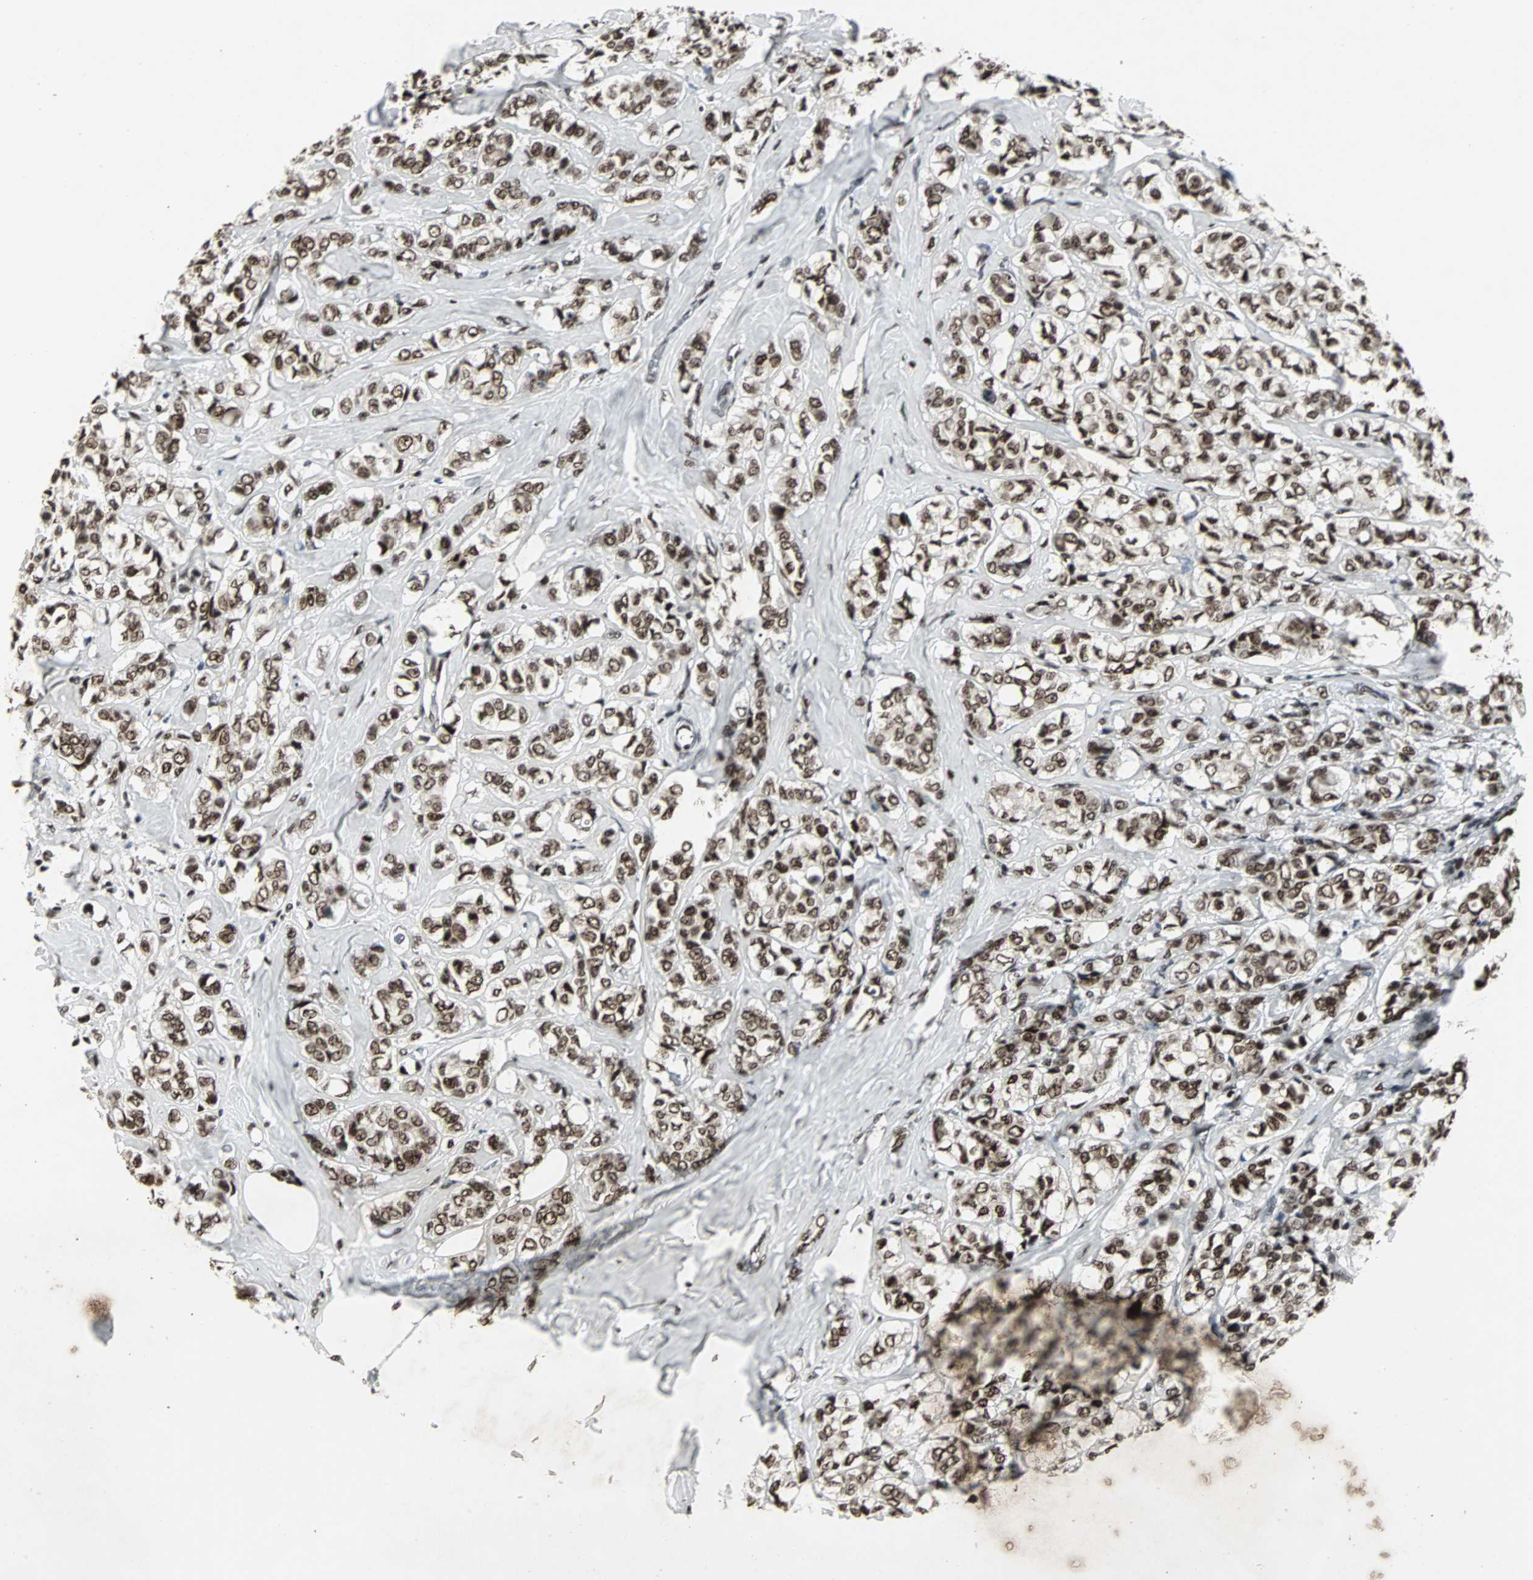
{"staining": {"intensity": "strong", "quantity": ">75%", "location": "nuclear"}, "tissue": "breast cancer", "cell_type": "Tumor cells", "image_type": "cancer", "snomed": [{"axis": "morphology", "description": "Lobular carcinoma"}, {"axis": "topography", "description": "Breast"}], "caption": "Breast cancer stained with immunohistochemistry (IHC) displays strong nuclear expression in about >75% of tumor cells.", "gene": "PNKP", "patient": {"sex": "female", "age": 60}}